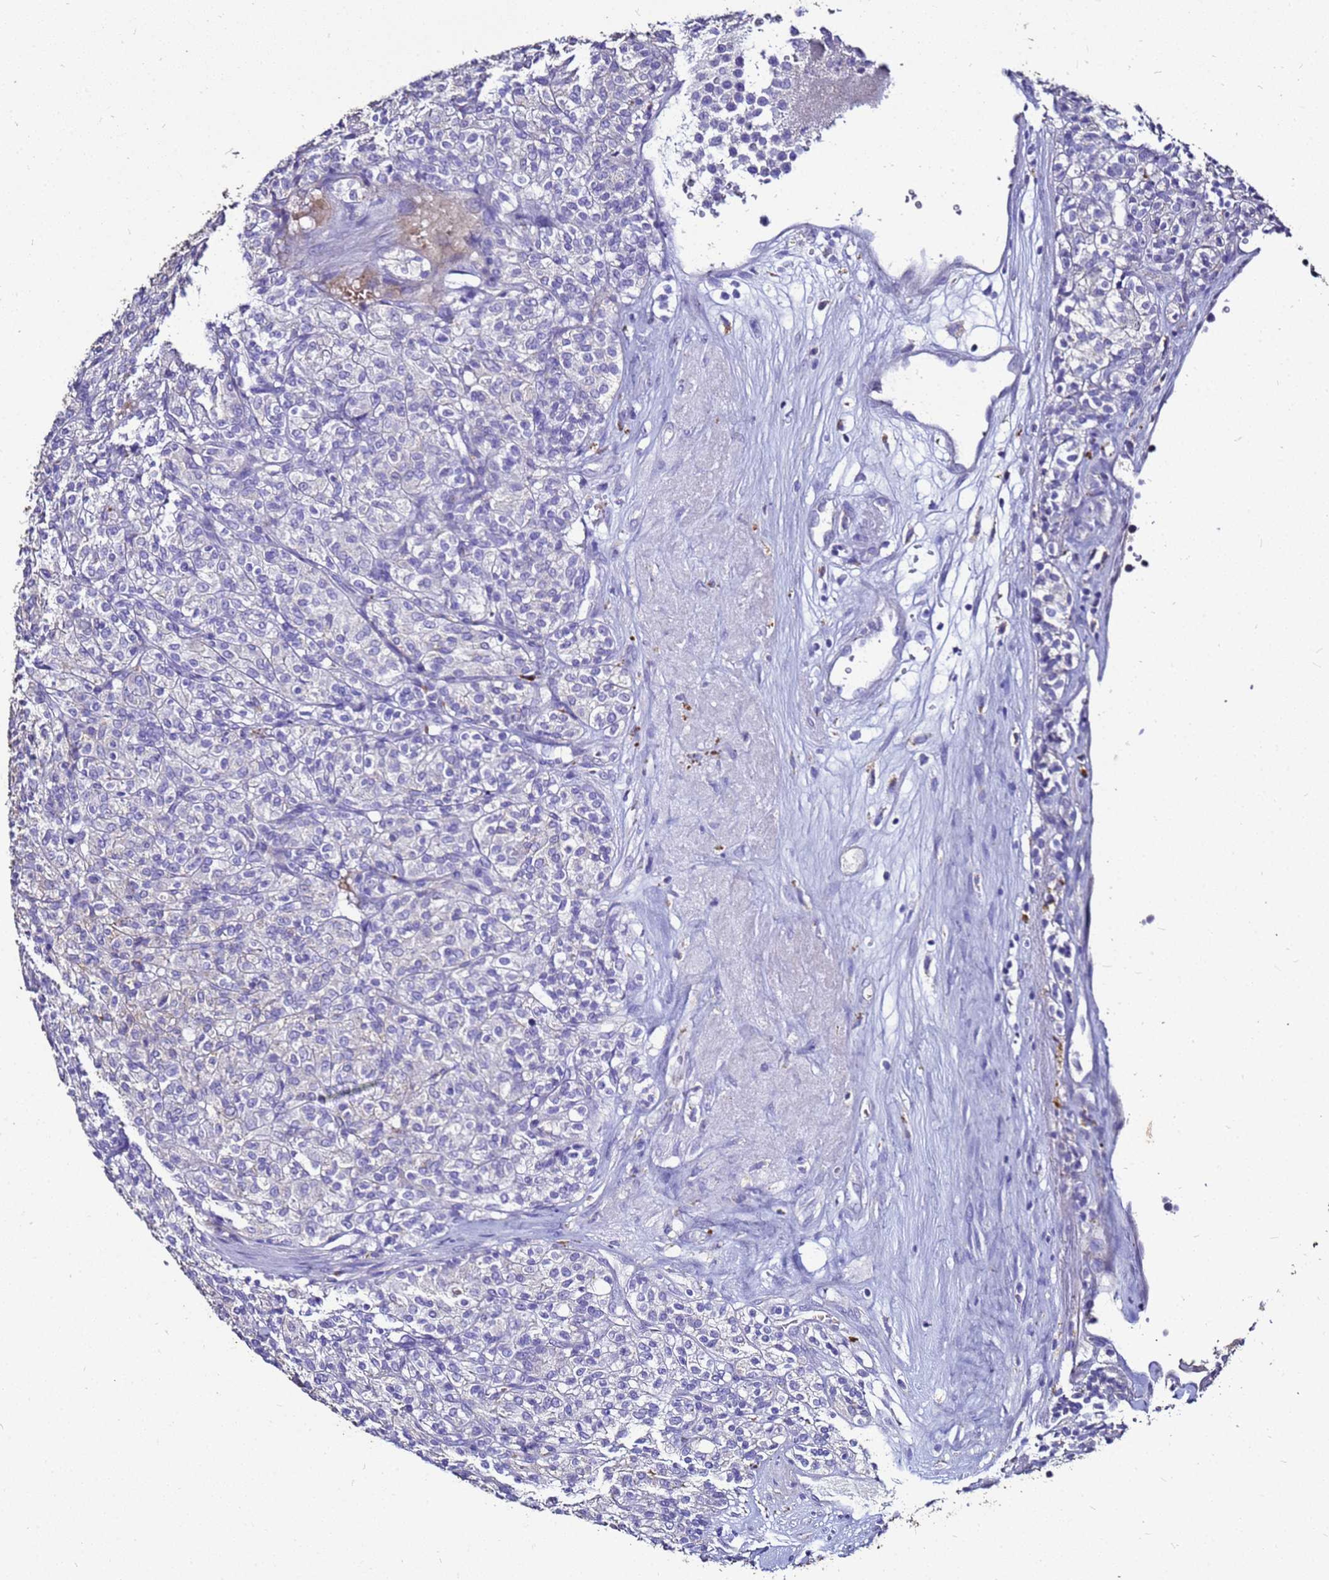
{"staining": {"intensity": "negative", "quantity": "none", "location": "none"}, "tissue": "renal cancer", "cell_type": "Tumor cells", "image_type": "cancer", "snomed": [{"axis": "morphology", "description": "Adenocarcinoma, NOS"}, {"axis": "topography", "description": "Kidney"}], "caption": "This is a histopathology image of immunohistochemistry staining of renal cancer, which shows no expression in tumor cells.", "gene": "S100A2", "patient": {"sex": "male", "age": 77}}